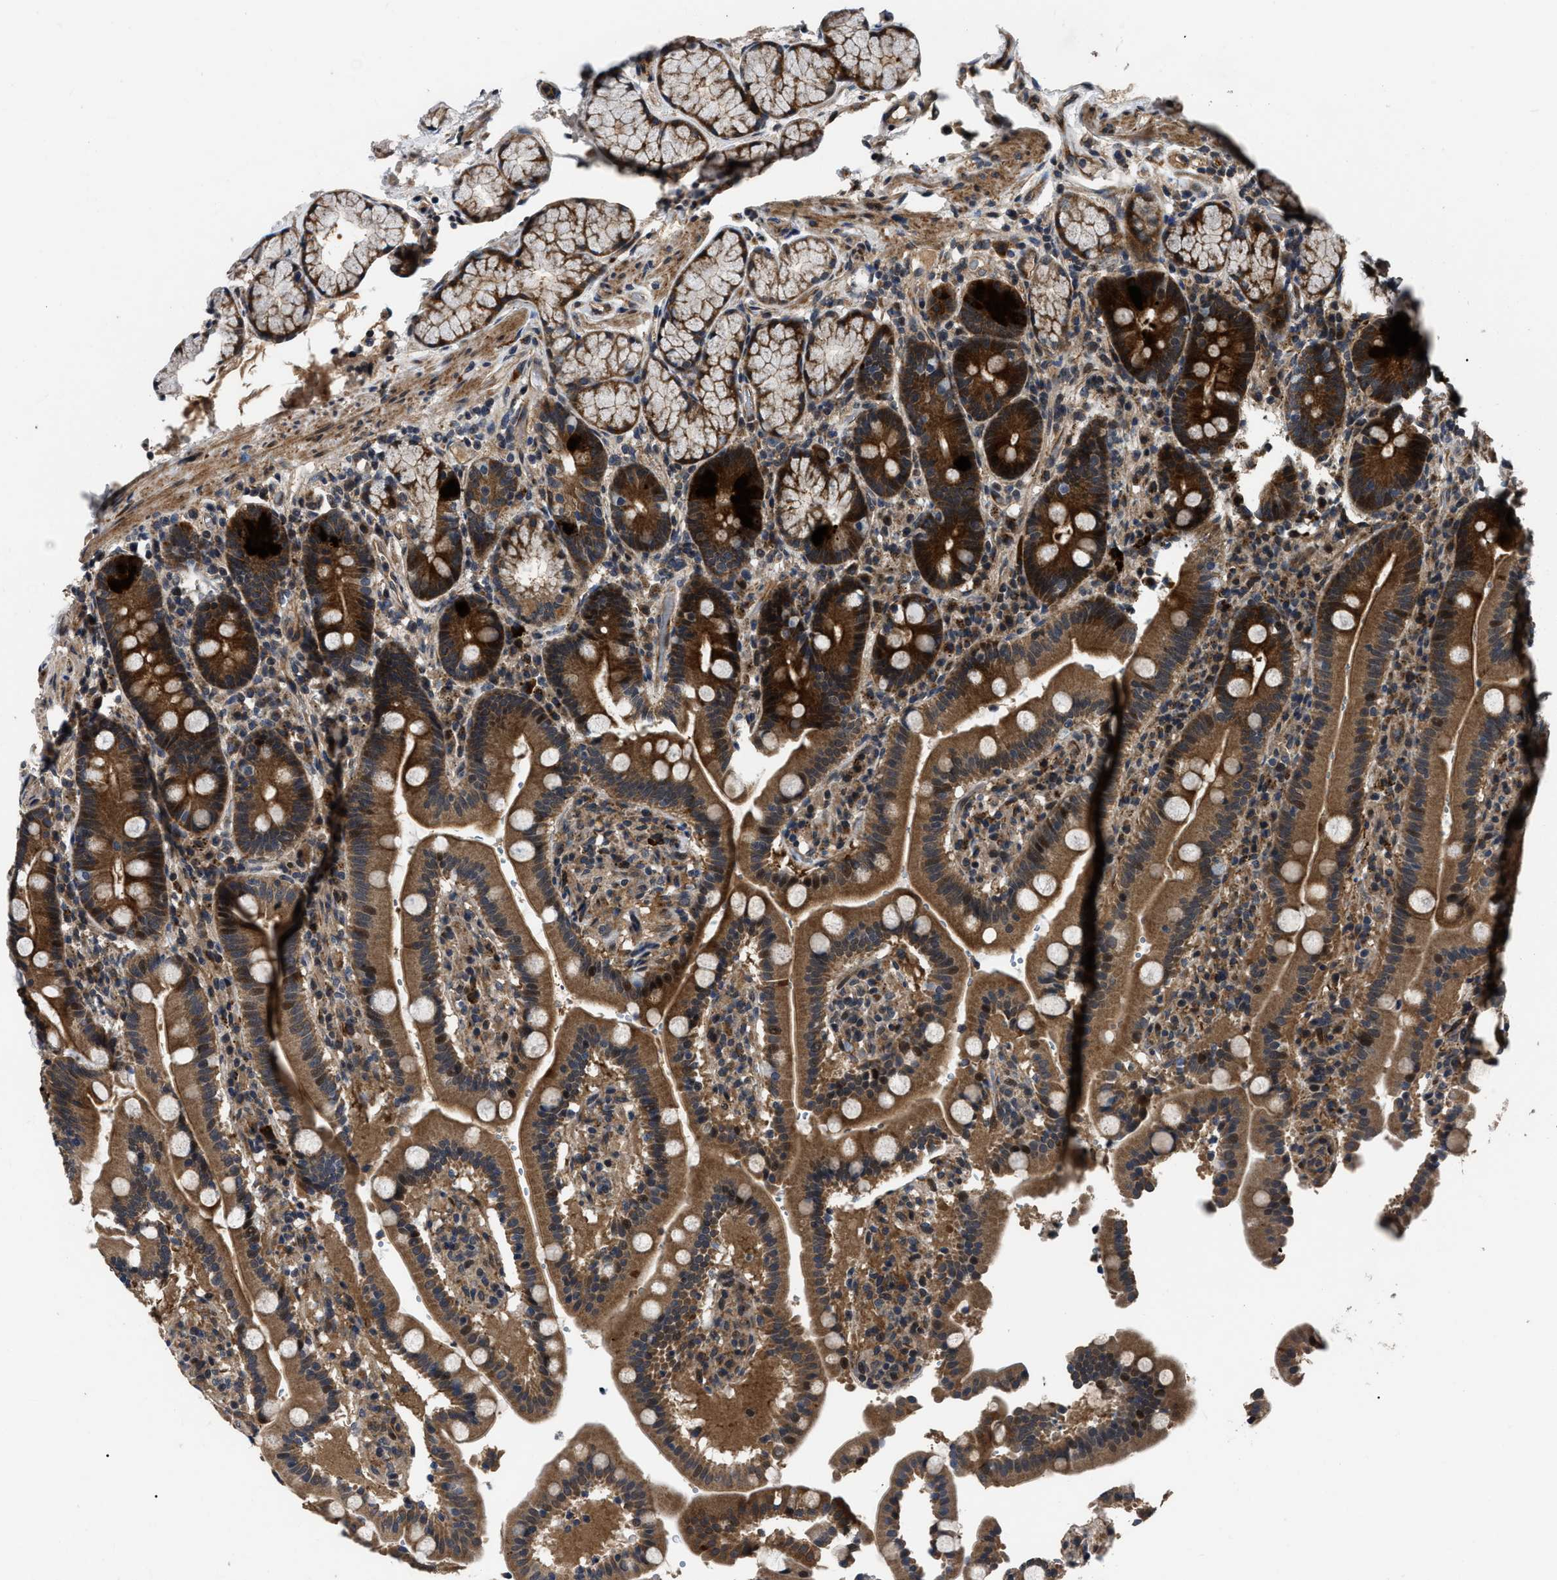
{"staining": {"intensity": "strong", "quantity": ">75%", "location": "cytoplasmic/membranous,nuclear"}, "tissue": "duodenum", "cell_type": "Glandular cells", "image_type": "normal", "snomed": [{"axis": "morphology", "description": "Normal tissue, NOS"}, {"axis": "topography", "description": "Small intestine, NOS"}], "caption": "Duodenum stained with DAB IHC displays high levels of strong cytoplasmic/membranous,nuclear expression in approximately >75% of glandular cells. Nuclei are stained in blue.", "gene": "PPWD1", "patient": {"sex": "female", "age": 71}}